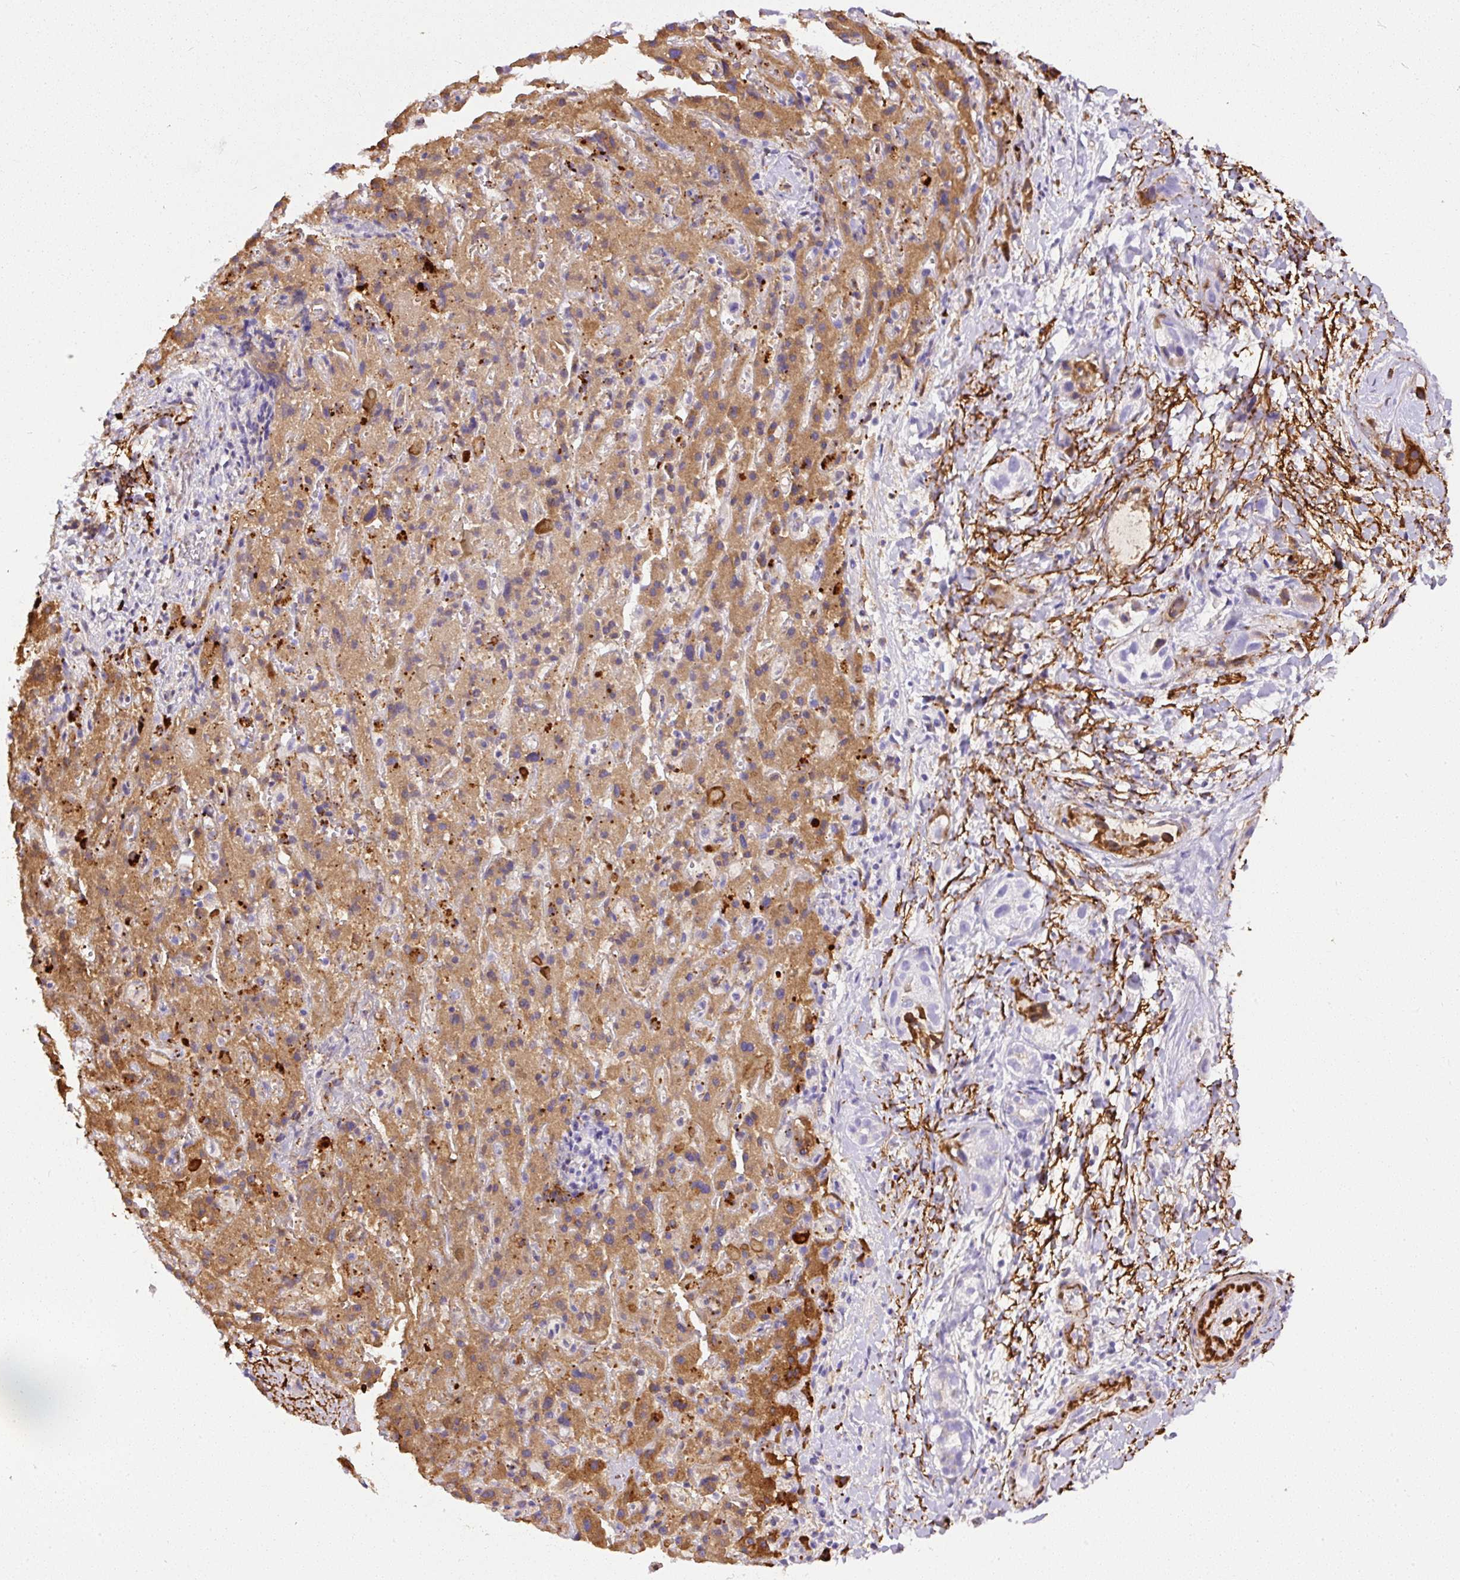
{"staining": {"intensity": "negative", "quantity": "none", "location": "none"}, "tissue": "liver cancer", "cell_type": "Tumor cells", "image_type": "cancer", "snomed": [{"axis": "morphology", "description": "Cholangiocarcinoma"}, {"axis": "topography", "description": "Liver"}], "caption": "DAB (3,3'-diaminobenzidine) immunohistochemical staining of human cholangiocarcinoma (liver) demonstrates no significant positivity in tumor cells.", "gene": "APCS", "patient": {"sex": "female", "age": 52}}